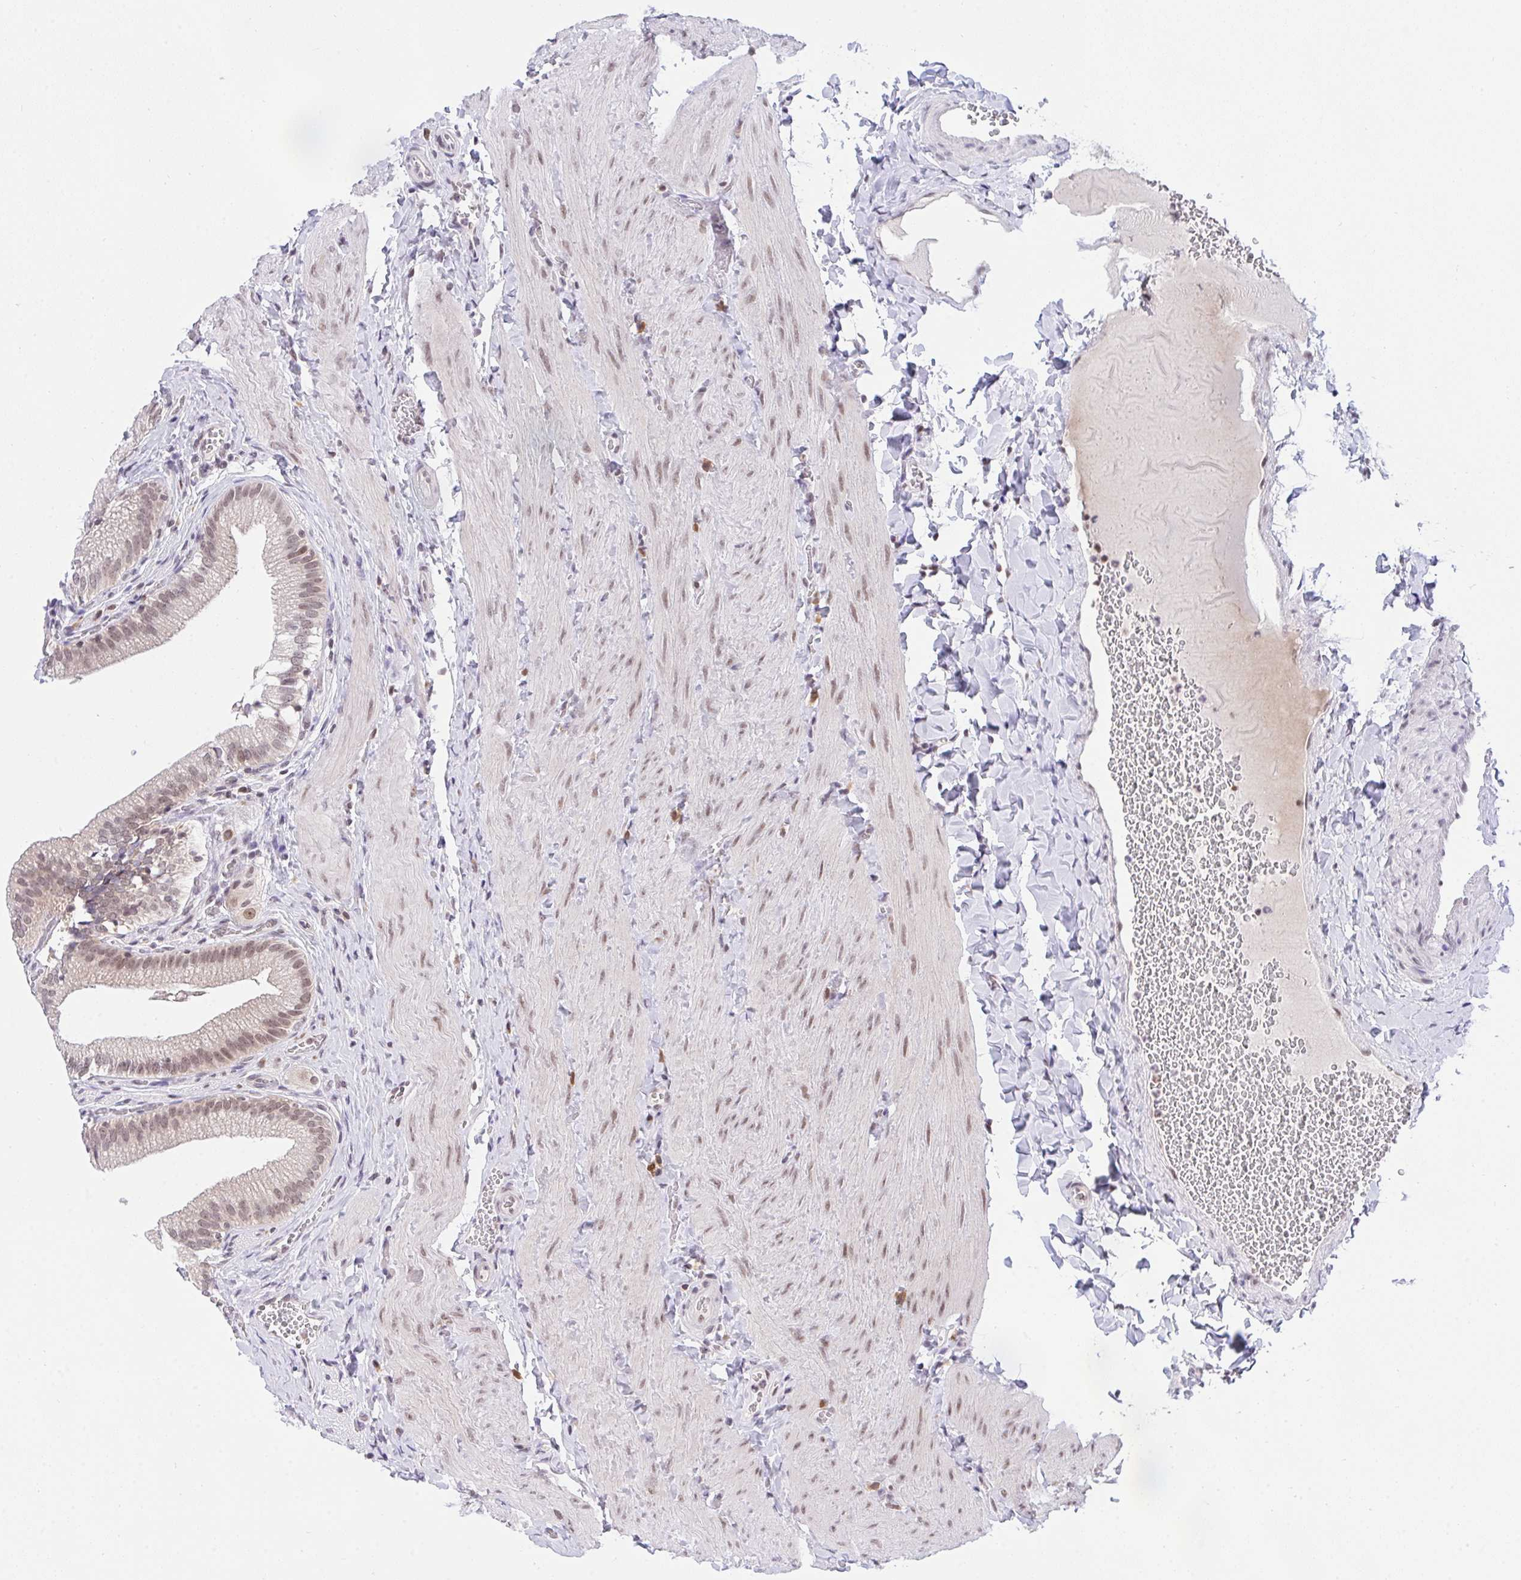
{"staining": {"intensity": "weak", "quantity": "<25%", "location": "nuclear"}, "tissue": "gallbladder", "cell_type": "Glandular cells", "image_type": "normal", "snomed": [{"axis": "morphology", "description": "Normal tissue, NOS"}, {"axis": "topography", "description": "Gallbladder"}, {"axis": "topography", "description": "Peripheral nerve tissue"}], "caption": "IHC of benign gallbladder reveals no staining in glandular cells.", "gene": "RFC4", "patient": {"sex": "male", "age": 17}}